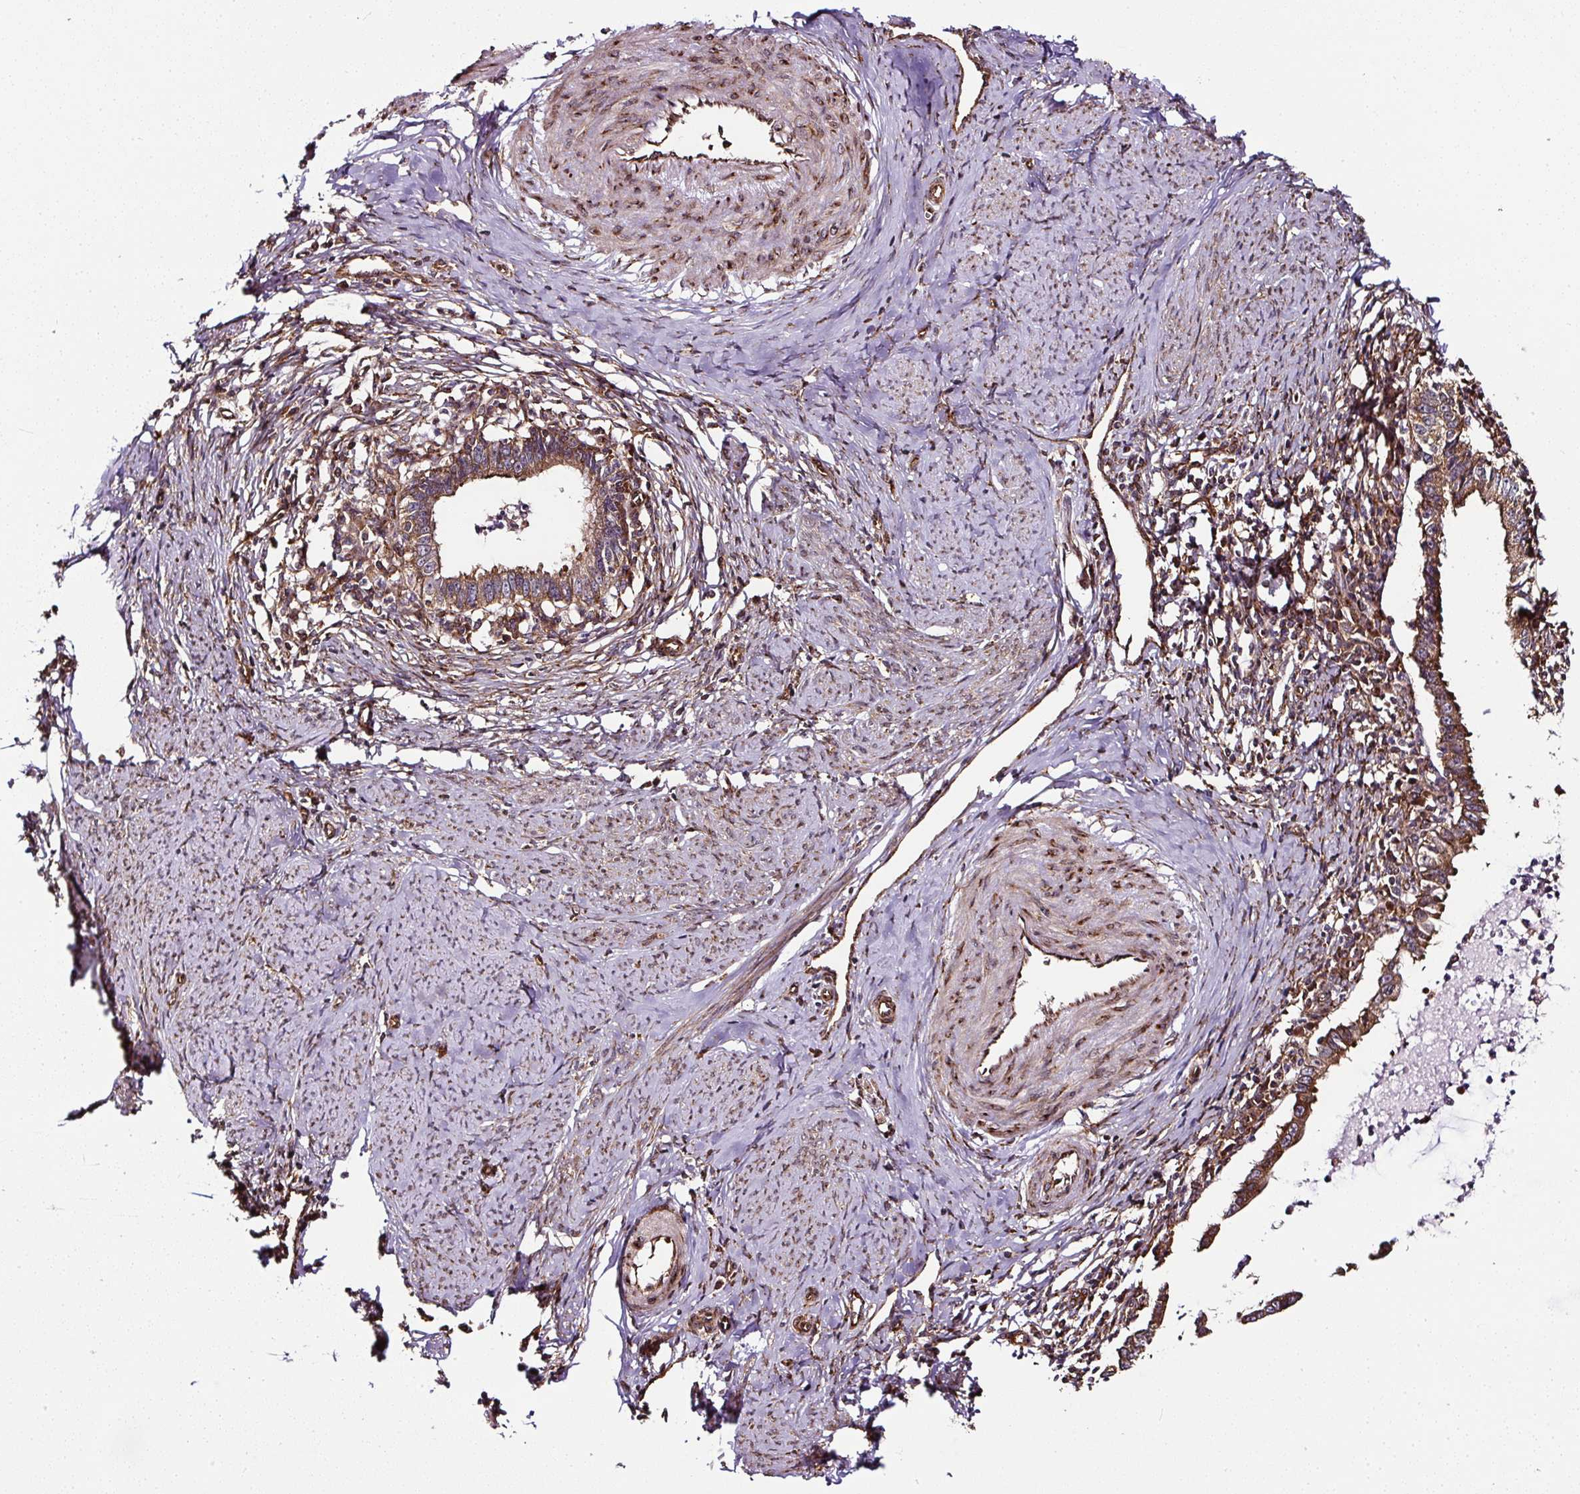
{"staining": {"intensity": "moderate", "quantity": ">75%", "location": "cytoplasmic/membranous"}, "tissue": "cervical cancer", "cell_type": "Tumor cells", "image_type": "cancer", "snomed": [{"axis": "morphology", "description": "Adenocarcinoma, NOS"}, {"axis": "topography", "description": "Cervix"}], "caption": "Immunohistochemical staining of adenocarcinoma (cervical) exhibits medium levels of moderate cytoplasmic/membranous expression in approximately >75% of tumor cells.", "gene": "KDM4E", "patient": {"sex": "female", "age": 36}}